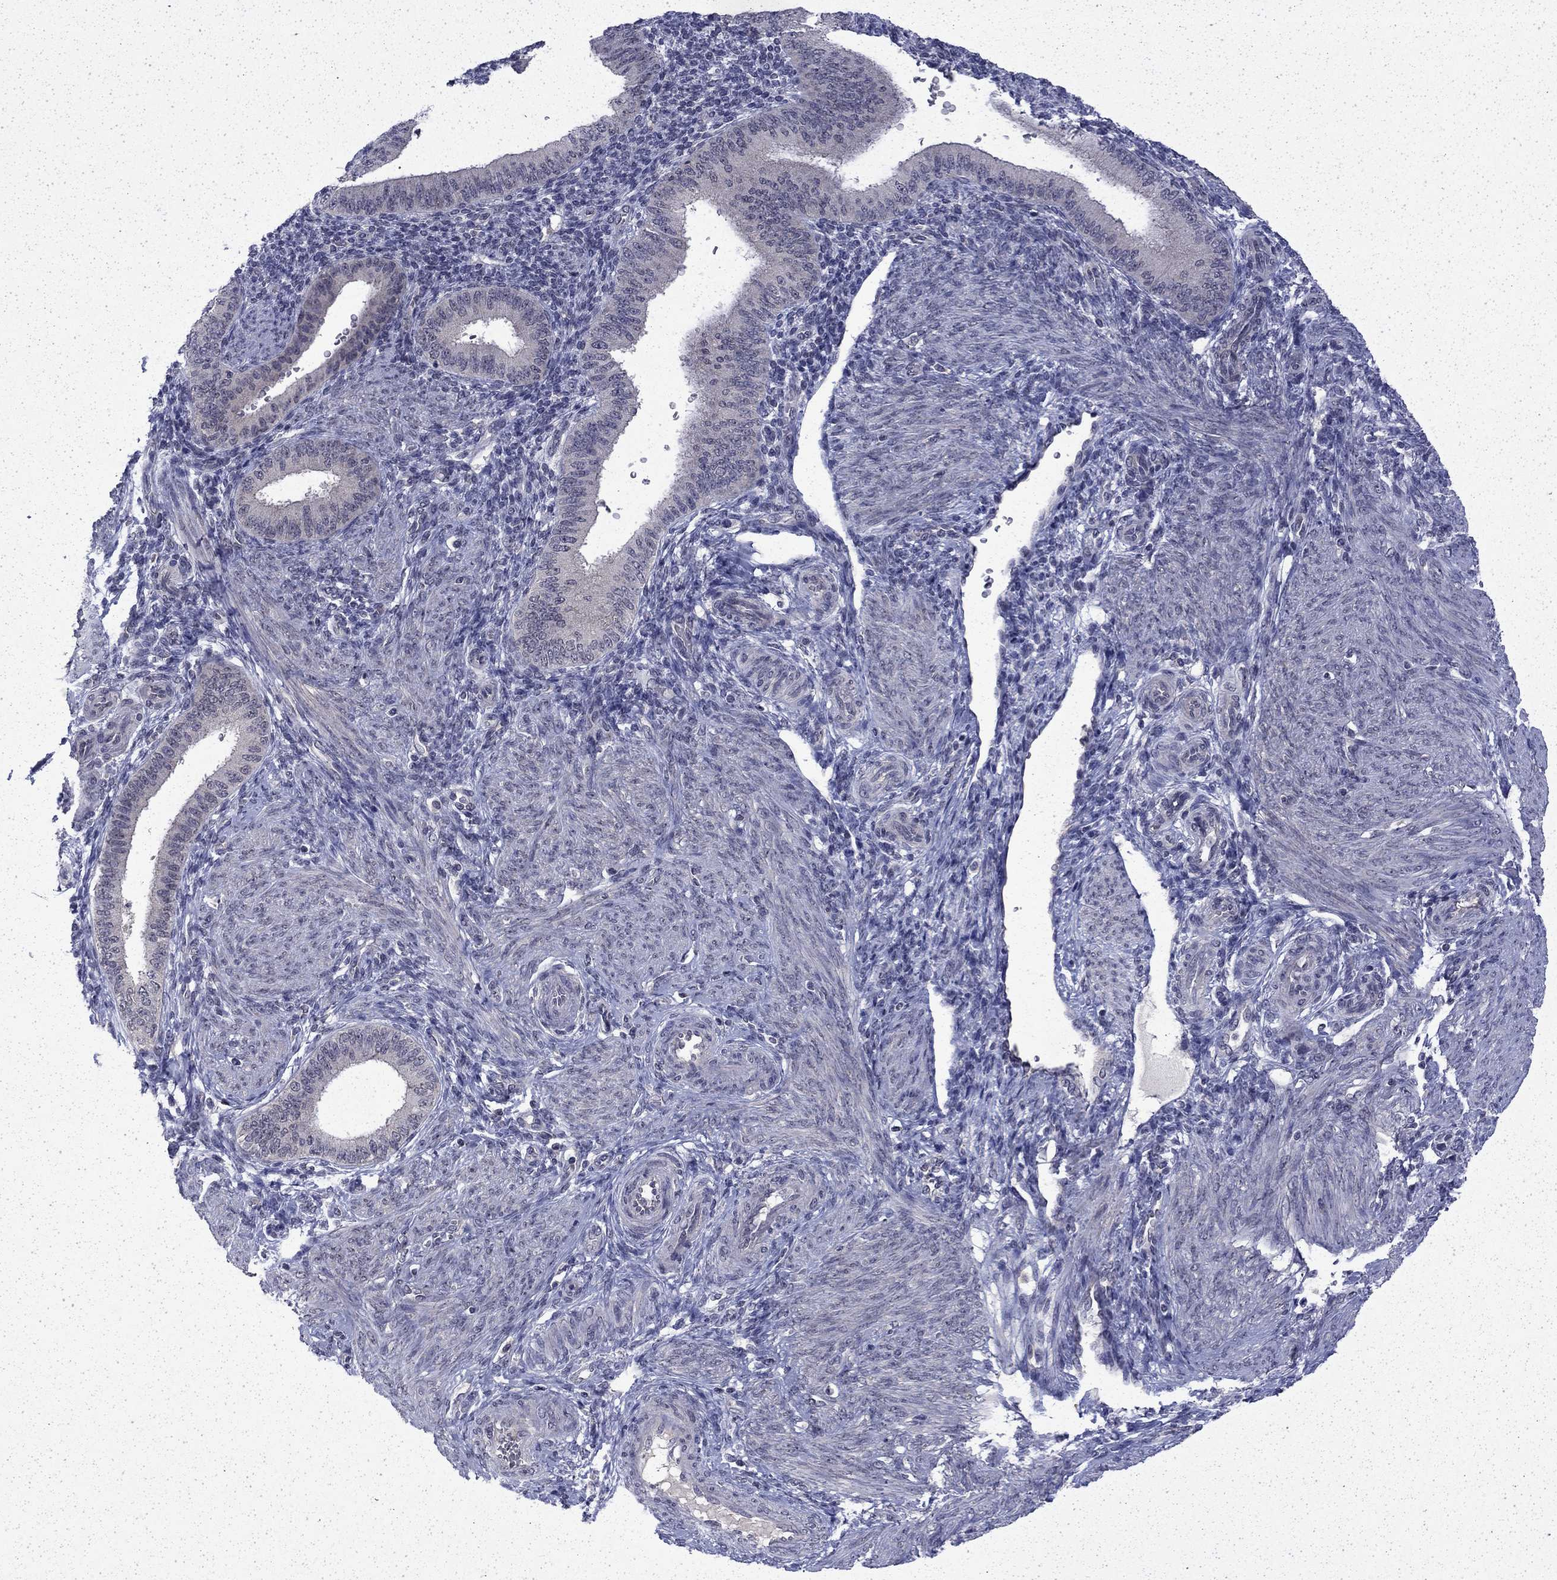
{"staining": {"intensity": "negative", "quantity": "none", "location": "none"}, "tissue": "endometrium", "cell_type": "Cells in endometrial stroma", "image_type": "normal", "snomed": [{"axis": "morphology", "description": "Normal tissue, NOS"}, {"axis": "topography", "description": "Endometrium"}], "caption": "A high-resolution image shows immunohistochemistry (IHC) staining of unremarkable endometrium, which shows no significant staining in cells in endometrial stroma.", "gene": "CHAT", "patient": {"sex": "female", "age": 39}}